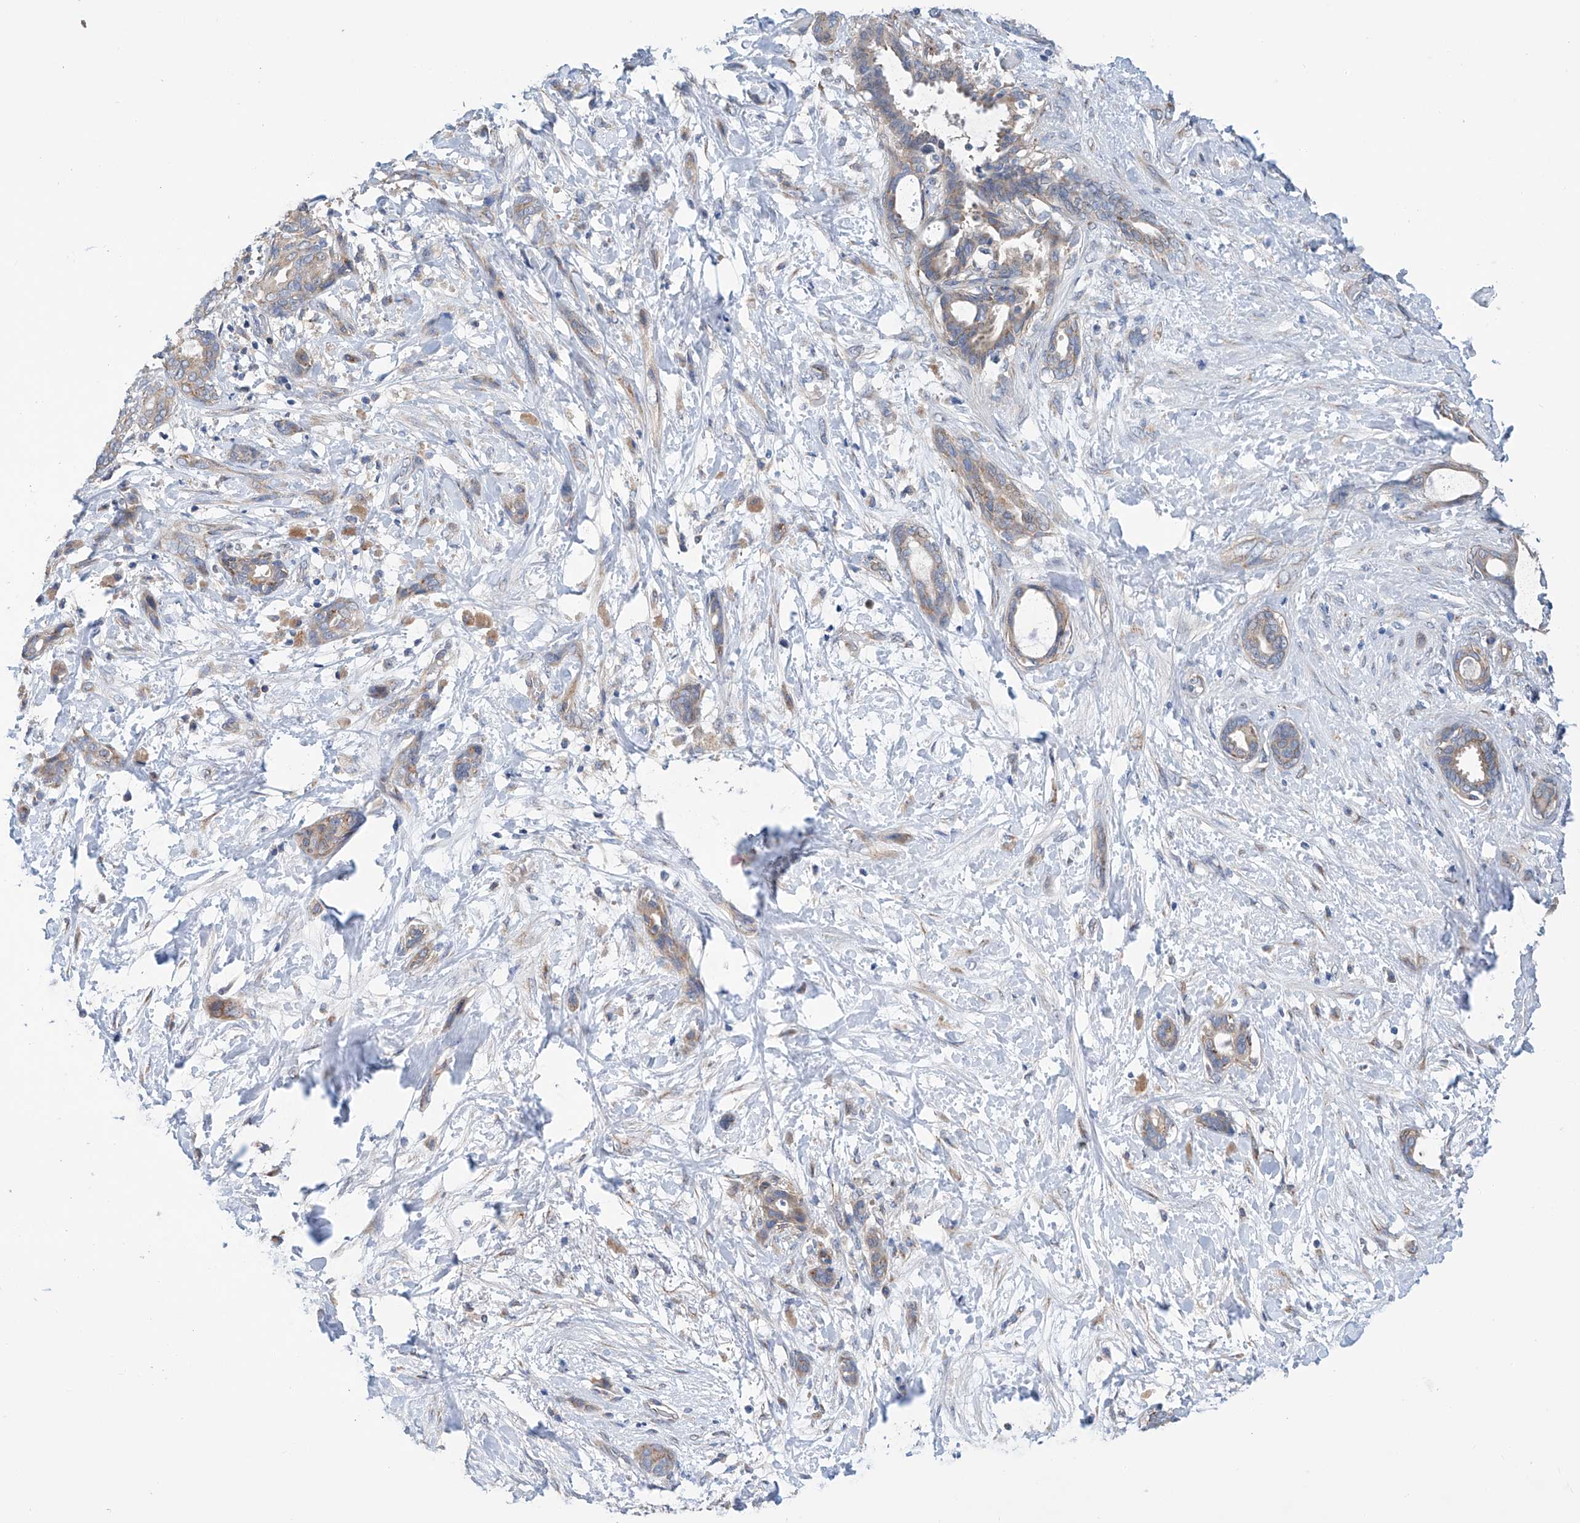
{"staining": {"intensity": "weak", "quantity": ">75%", "location": "cytoplasmic/membranous"}, "tissue": "pancreatic cancer", "cell_type": "Tumor cells", "image_type": "cancer", "snomed": [{"axis": "morphology", "description": "Normal tissue, NOS"}, {"axis": "morphology", "description": "Adenocarcinoma, NOS"}, {"axis": "topography", "description": "Pancreas"}, {"axis": "topography", "description": "Peripheral nerve tissue"}], "caption": "Brown immunohistochemical staining in human pancreatic cancer shows weak cytoplasmic/membranous positivity in about >75% of tumor cells.", "gene": "SLC22A7", "patient": {"sex": "female", "age": 63}}